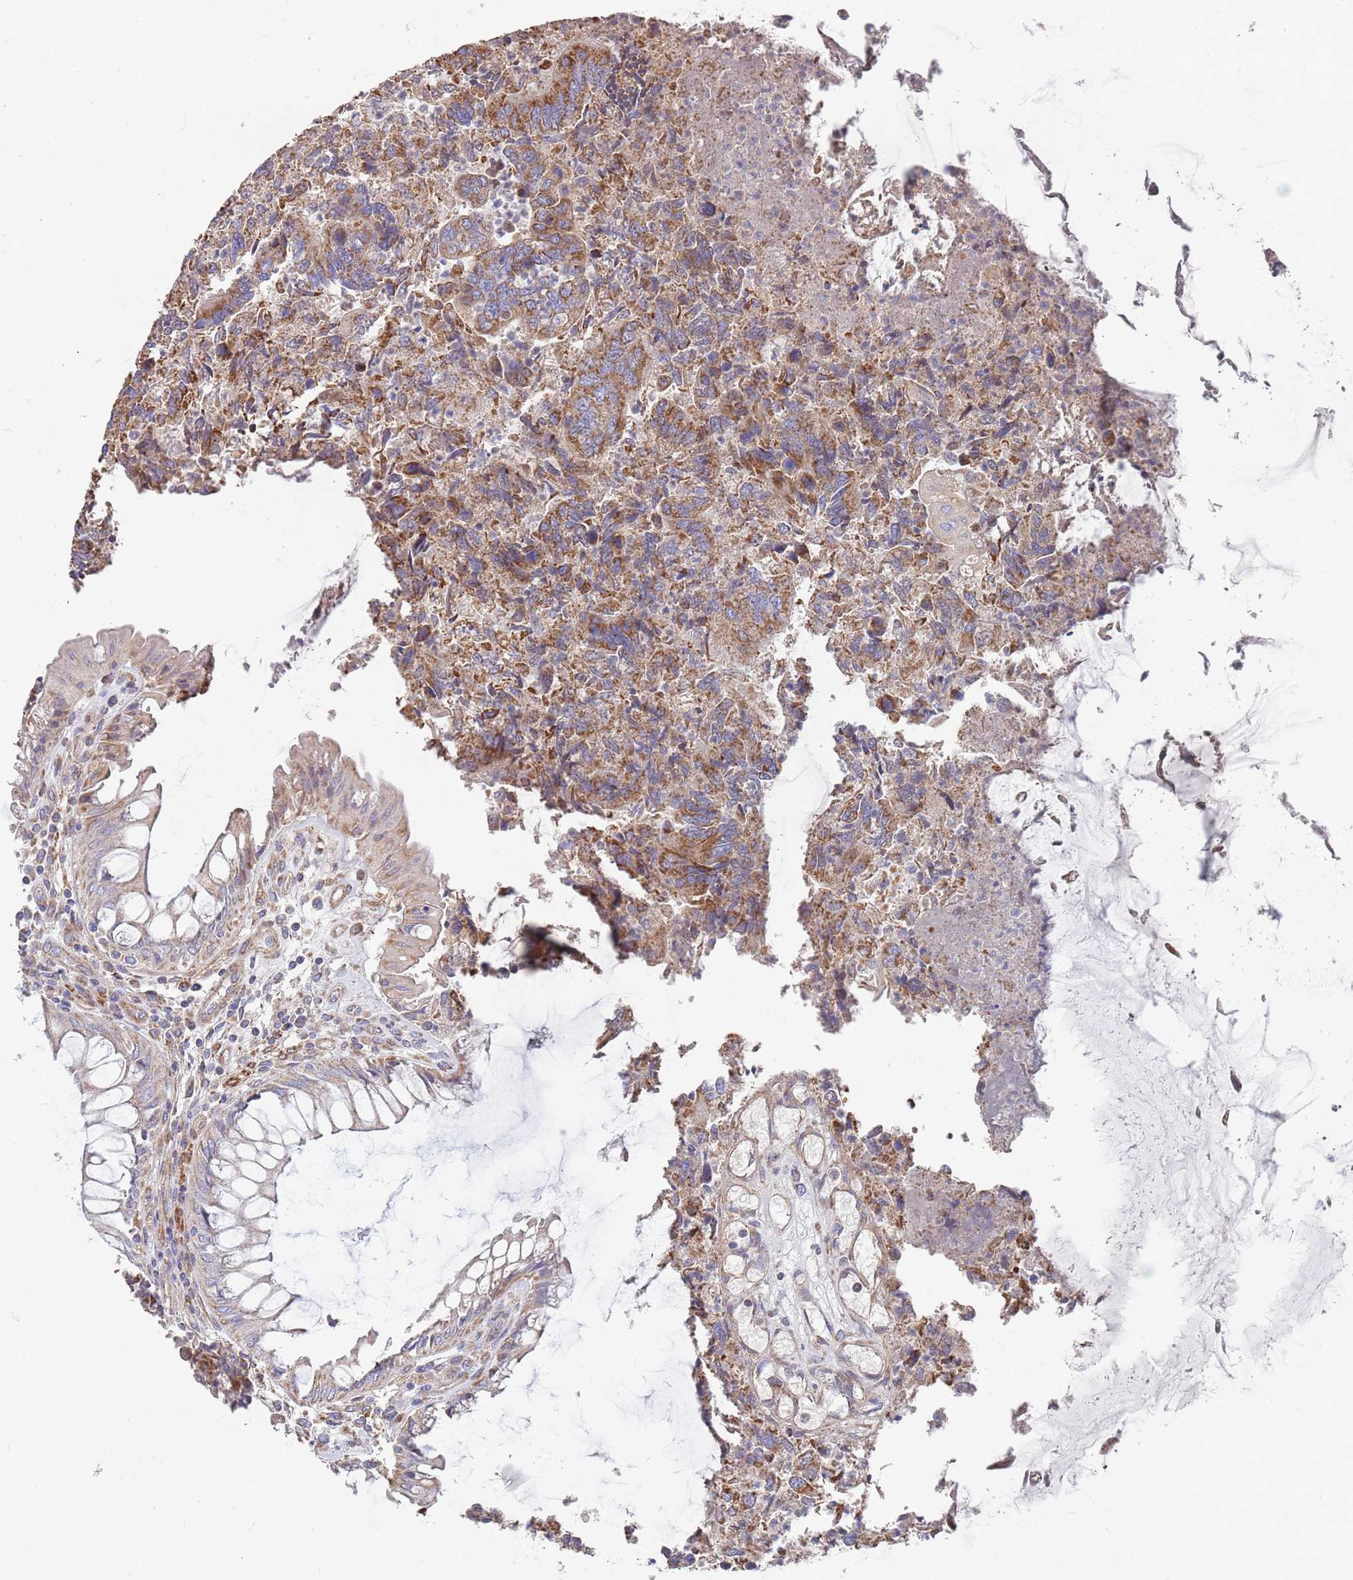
{"staining": {"intensity": "moderate", "quantity": ">75%", "location": "cytoplasmic/membranous"}, "tissue": "colorectal cancer", "cell_type": "Tumor cells", "image_type": "cancer", "snomed": [{"axis": "morphology", "description": "Adenocarcinoma, NOS"}, {"axis": "topography", "description": "Colon"}], "caption": "Adenocarcinoma (colorectal) tissue exhibits moderate cytoplasmic/membranous positivity in approximately >75% of tumor cells, visualized by immunohistochemistry.", "gene": "WDFY3", "patient": {"sex": "female", "age": 67}}